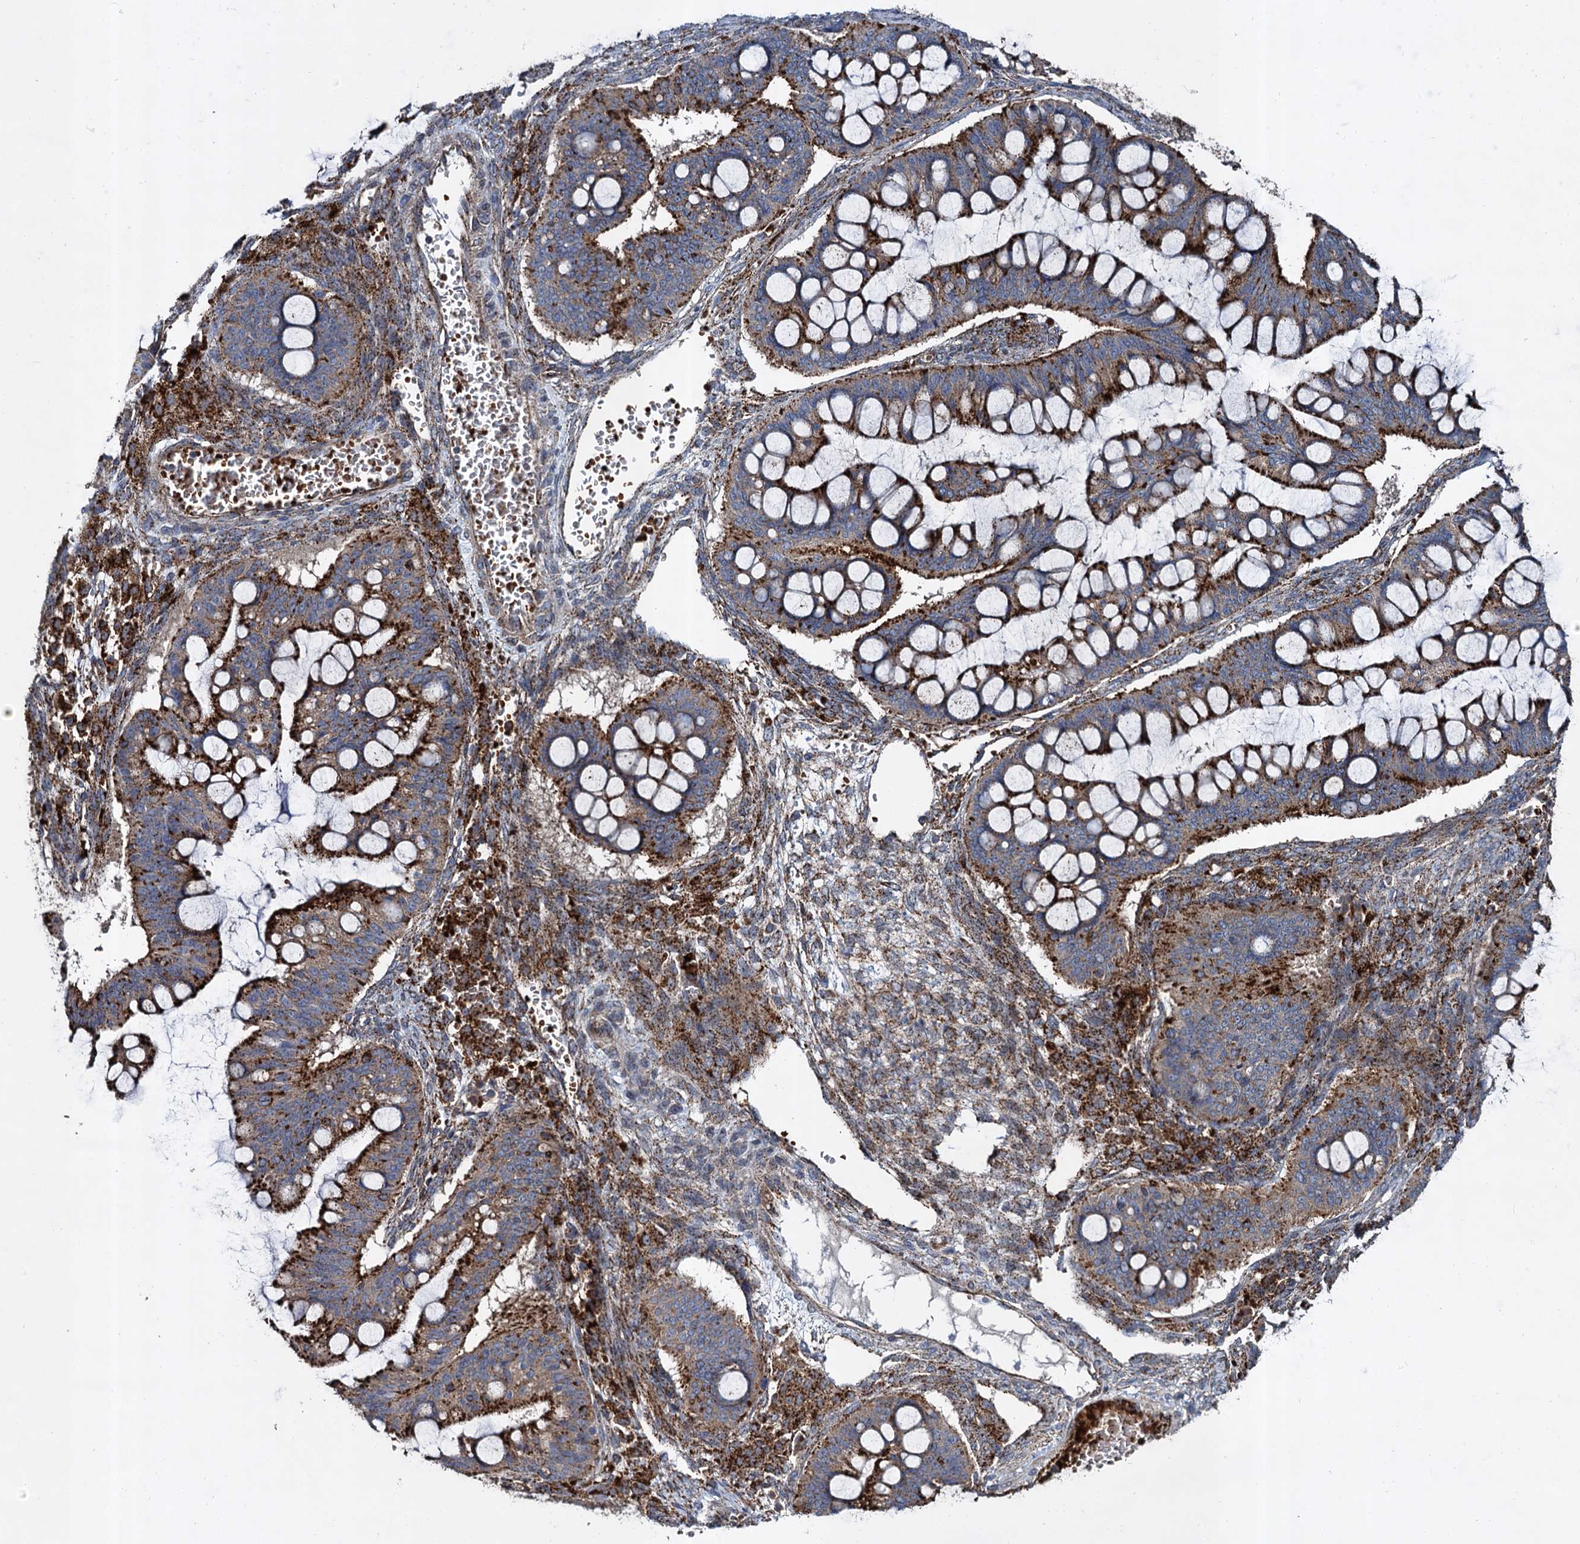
{"staining": {"intensity": "strong", "quantity": "25%-75%", "location": "cytoplasmic/membranous"}, "tissue": "ovarian cancer", "cell_type": "Tumor cells", "image_type": "cancer", "snomed": [{"axis": "morphology", "description": "Cystadenocarcinoma, mucinous, NOS"}, {"axis": "topography", "description": "Ovary"}], "caption": "A photomicrograph of mucinous cystadenocarcinoma (ovarian) stained for a protein demonstrates strong cytoplasmic/membranous brown staining in tumor cells. The protein is stained brown, and the nuclei are stained in blue (DAB (3,3'-diaminobenzidine) IHC with brightfield microscopy, high magnification).", "gene": "GBA1", "patient": {"sex": "female", "age": 73}}